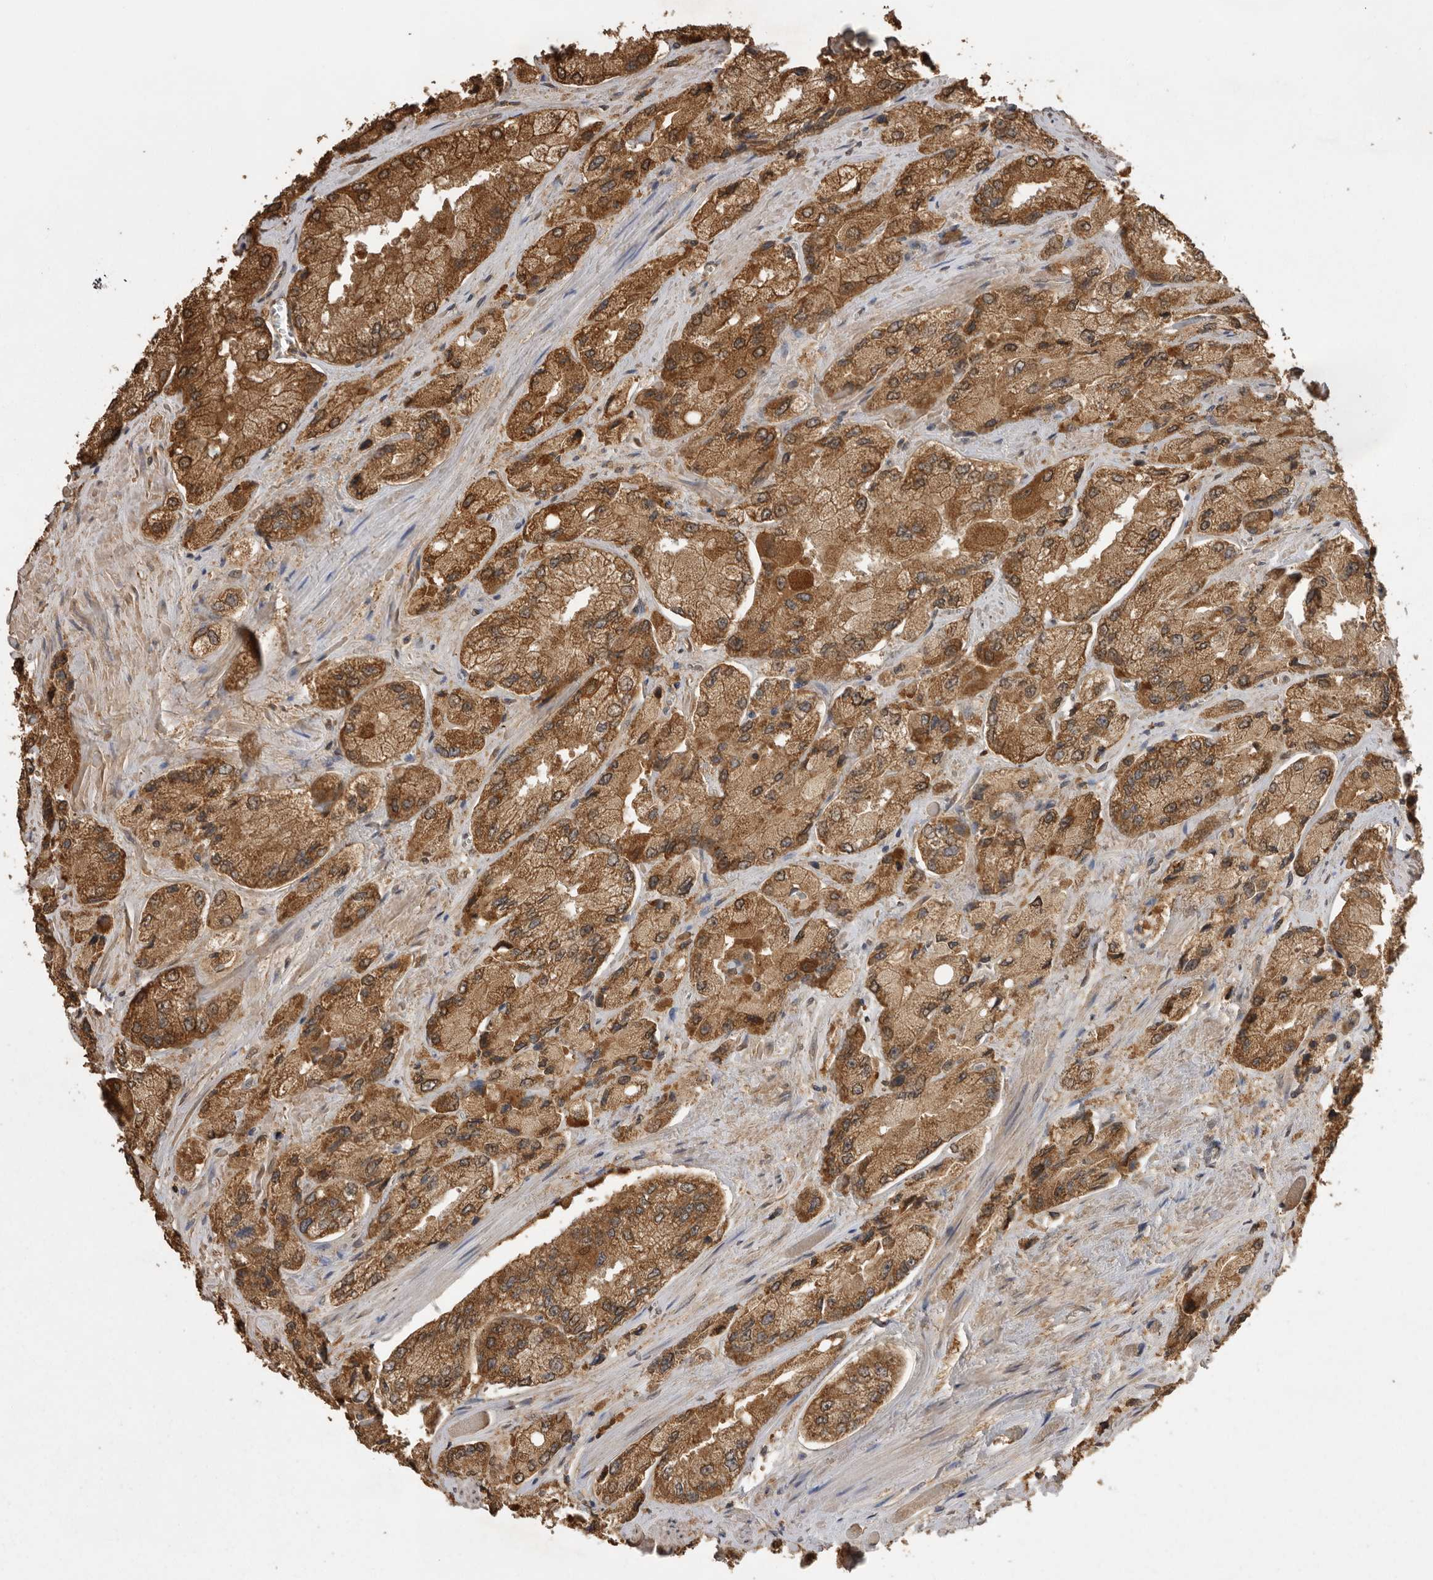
{"staining": {"intensity": "moderate", "quantity": ">75%", "location": "cytoplasmic/membranous"}, "tissue": "prostate cancer", "cell_type": "Tumor cells", "image_type": "cancer", "snomed": [{"axis": "morphology", "description": "Adenocarcinoma, High grade"}, {"axis": "topography", "description": "Prostate"}], "caption": "Prostate high-grade adenocarcinoma tissue exhibits moderate cytoplasmic/membranous expression in approximately >75% of tumor cells", "gene": "JAG2", "patient": {"sex": "male", "age": 58}}